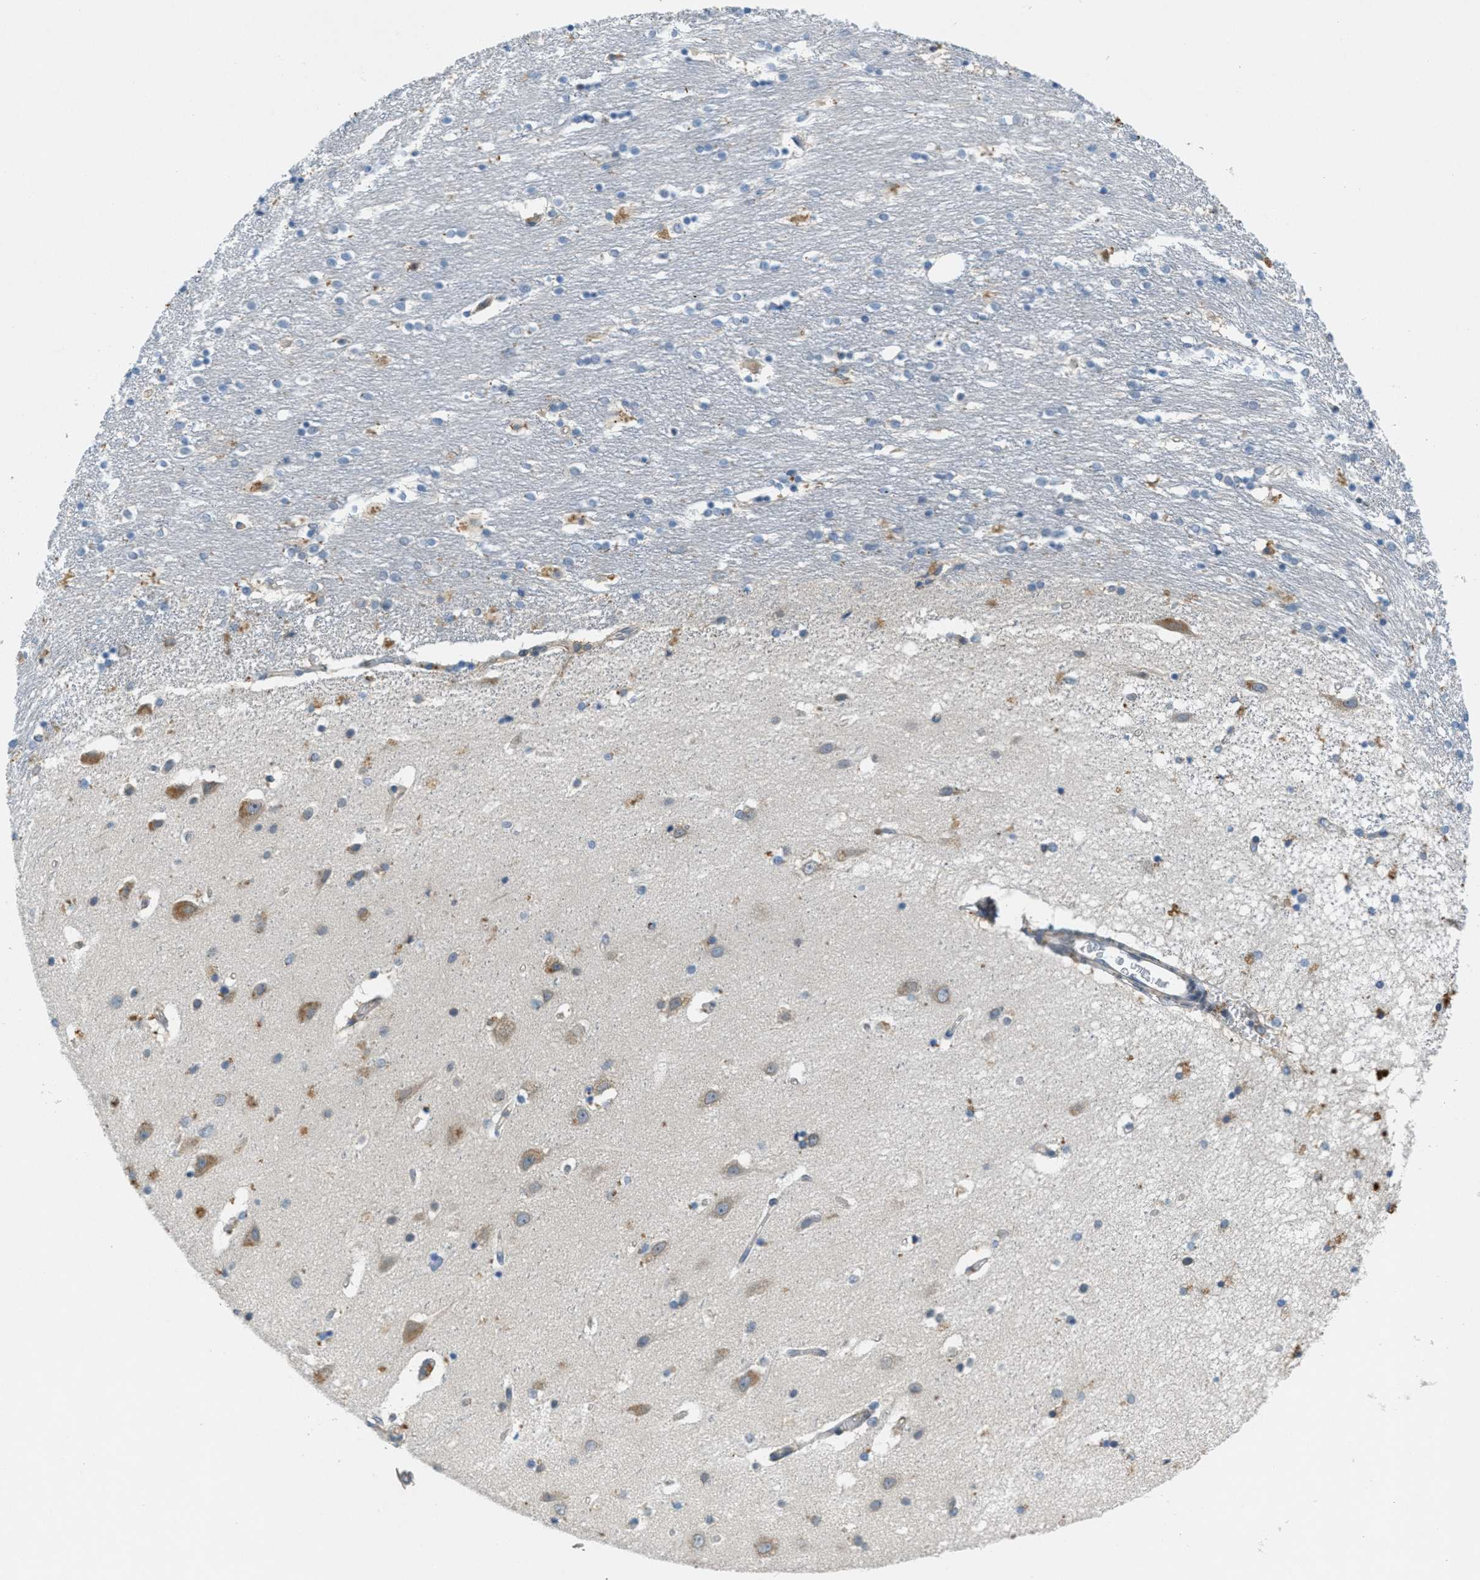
{"staining": {"intensity": "weak", "quantity": "<25%", "location": "cytoplasmic/membranous"}, "tissue": "caudate", "cell_type": "Glial cells", "image_type": "normal", "snomed": [{"axis": "morphology", "description": "Normal tissue, NOS"}, {"axis": "topography", "description": "Lateral ventricle wall"}], "caption": "Glial cells show no significant protein staining in unremarkable caudate. (Immunohistochemistry, brightfield microscopy, high magnification).", "gene": "SIGMAR1", "patient": {"sex": "female", "age": 54}}